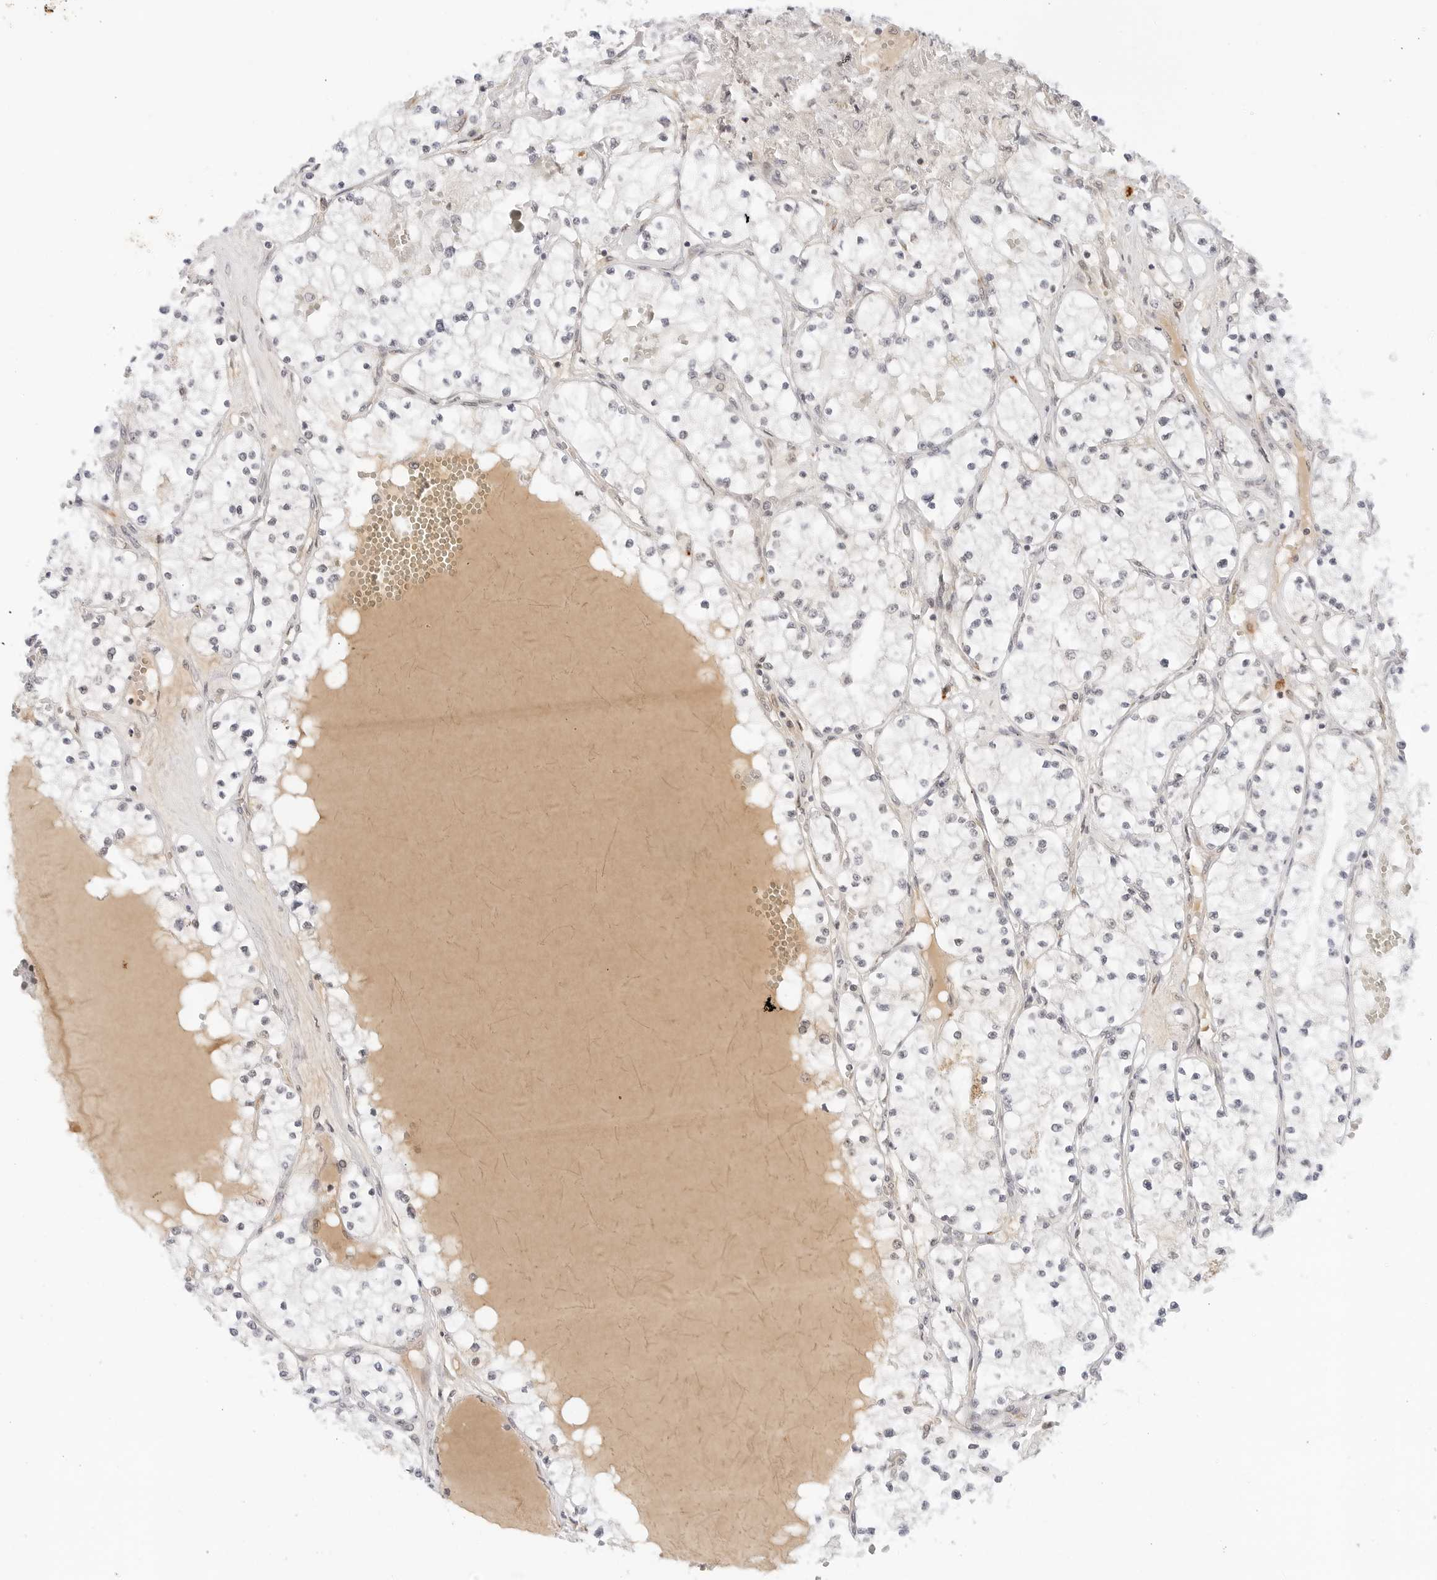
{"staining": {"intensity": "negative", "quantity": "none", "location": "none"}, "tissue": "renal cancer", "cell_type": "Tumor cells", "image_type": "cancer", "snomed": [{"axis": "morphology", "description": "Normal tissue, NOS"}, {"axis": "morphology", "description": "Adenocarcinoma, NOS"}, {"axis": "topography", "description": "Kidney"}], "caption": "DAB immunohistochemical staining of human renal adenocarcinoma exhibits no significant positivity in tumor cells. Brightfield microscopy of immunohistochemistry (IHC) stained with DAB (3,3'-diaminobenzidine) (brown) and hematoxylin (blue), captured at high magnification.", "gene": "HIPK3", "patient": {"sex": "male", "age": 68}}